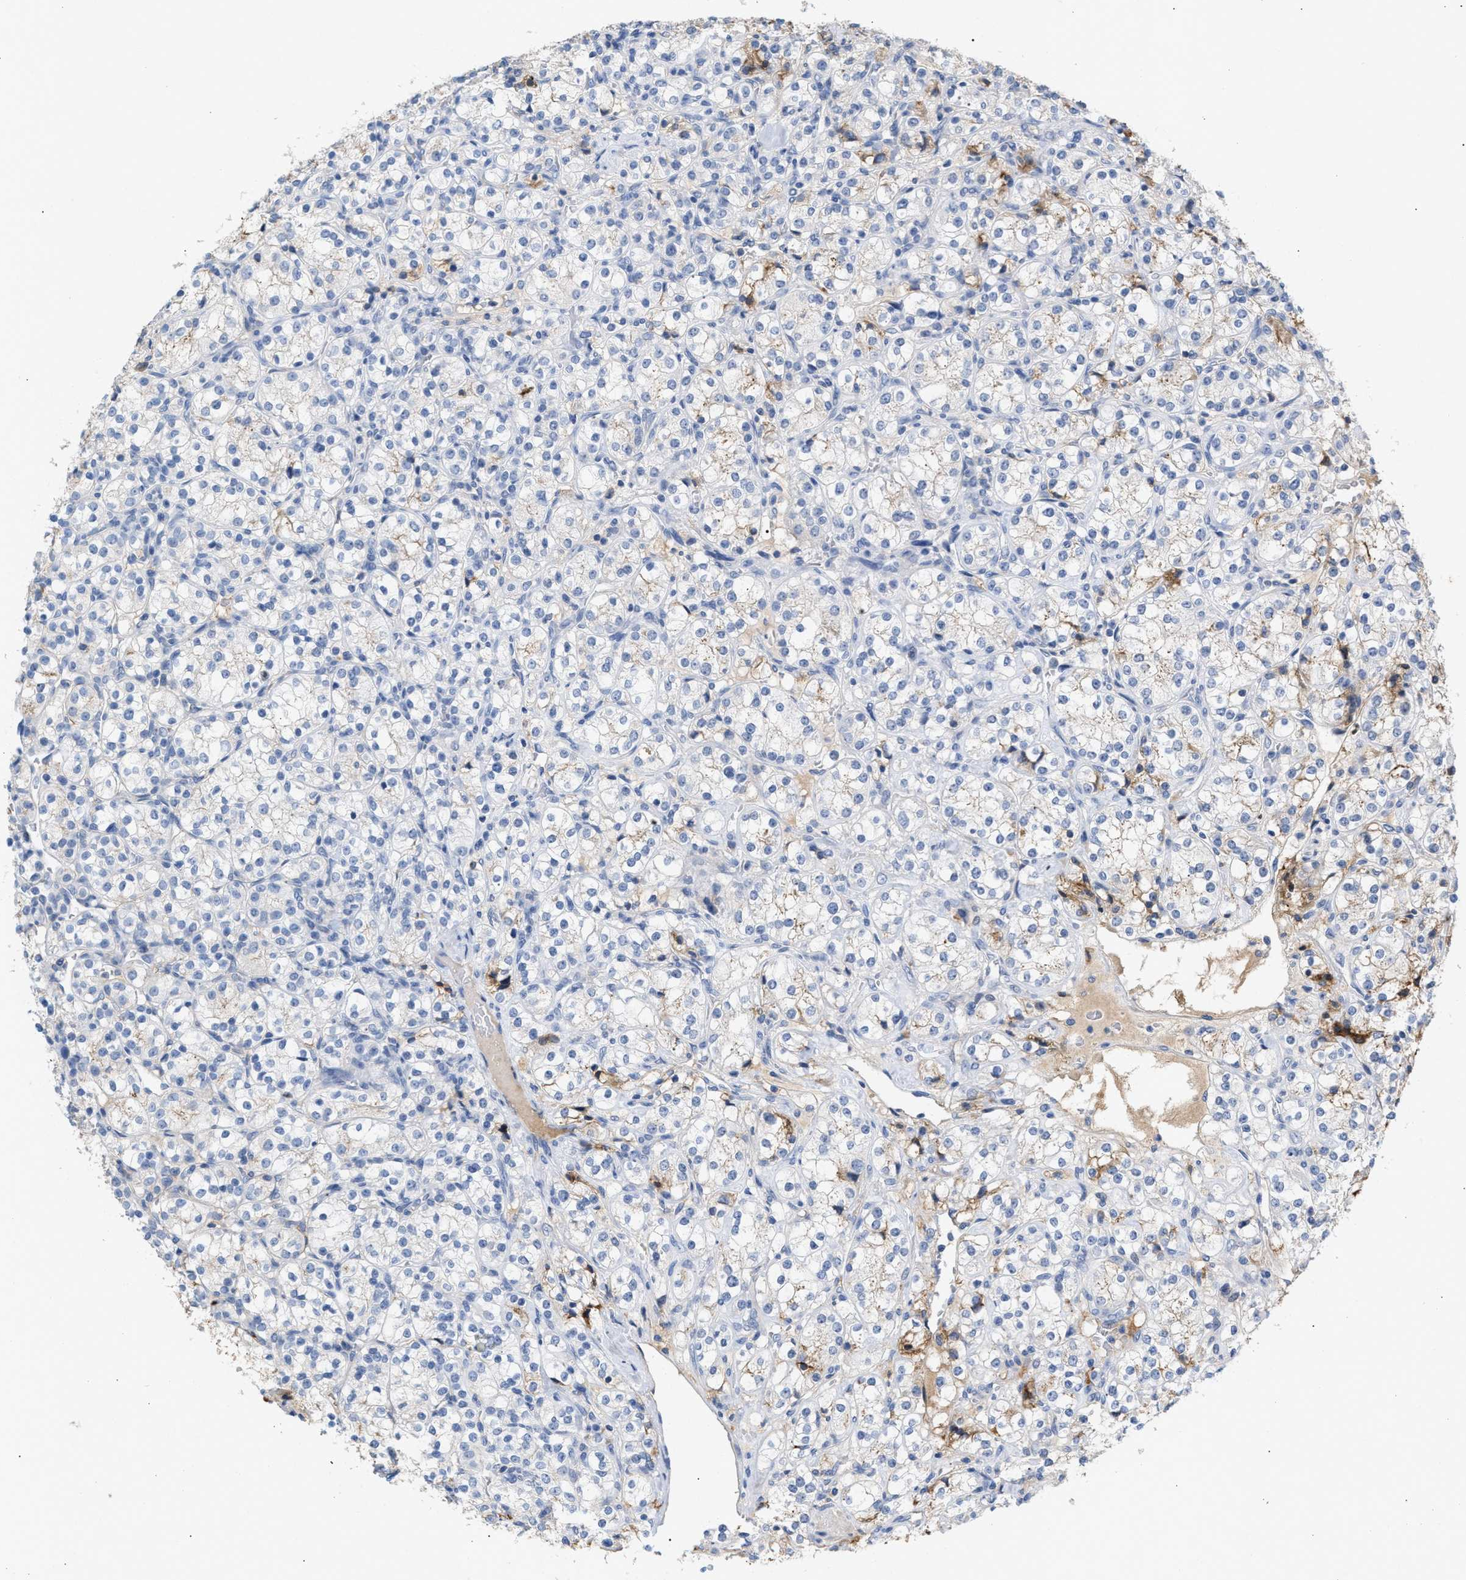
{"staining": {"intensity": "negative", "quantity": "none", "location": "none"}, "tissue": "renal cancer", "cell_type": "Tumor cells", "image_type": "cancer", "snomed": [{"axis": "morphology", "description": "Adenocarcinoma, NOS"}, {"axis": "topography", "description": "Kidney"}], "caption": "This micrograph is of adenocarcinoma (renal) stained with immunohistochemistry (IHC) to label a protein in brown with the nuclei are counter-stained blue. There is no expression in tumor cells.", "gene": "APOH", "patient": {"sex": "male", "age": 77}}